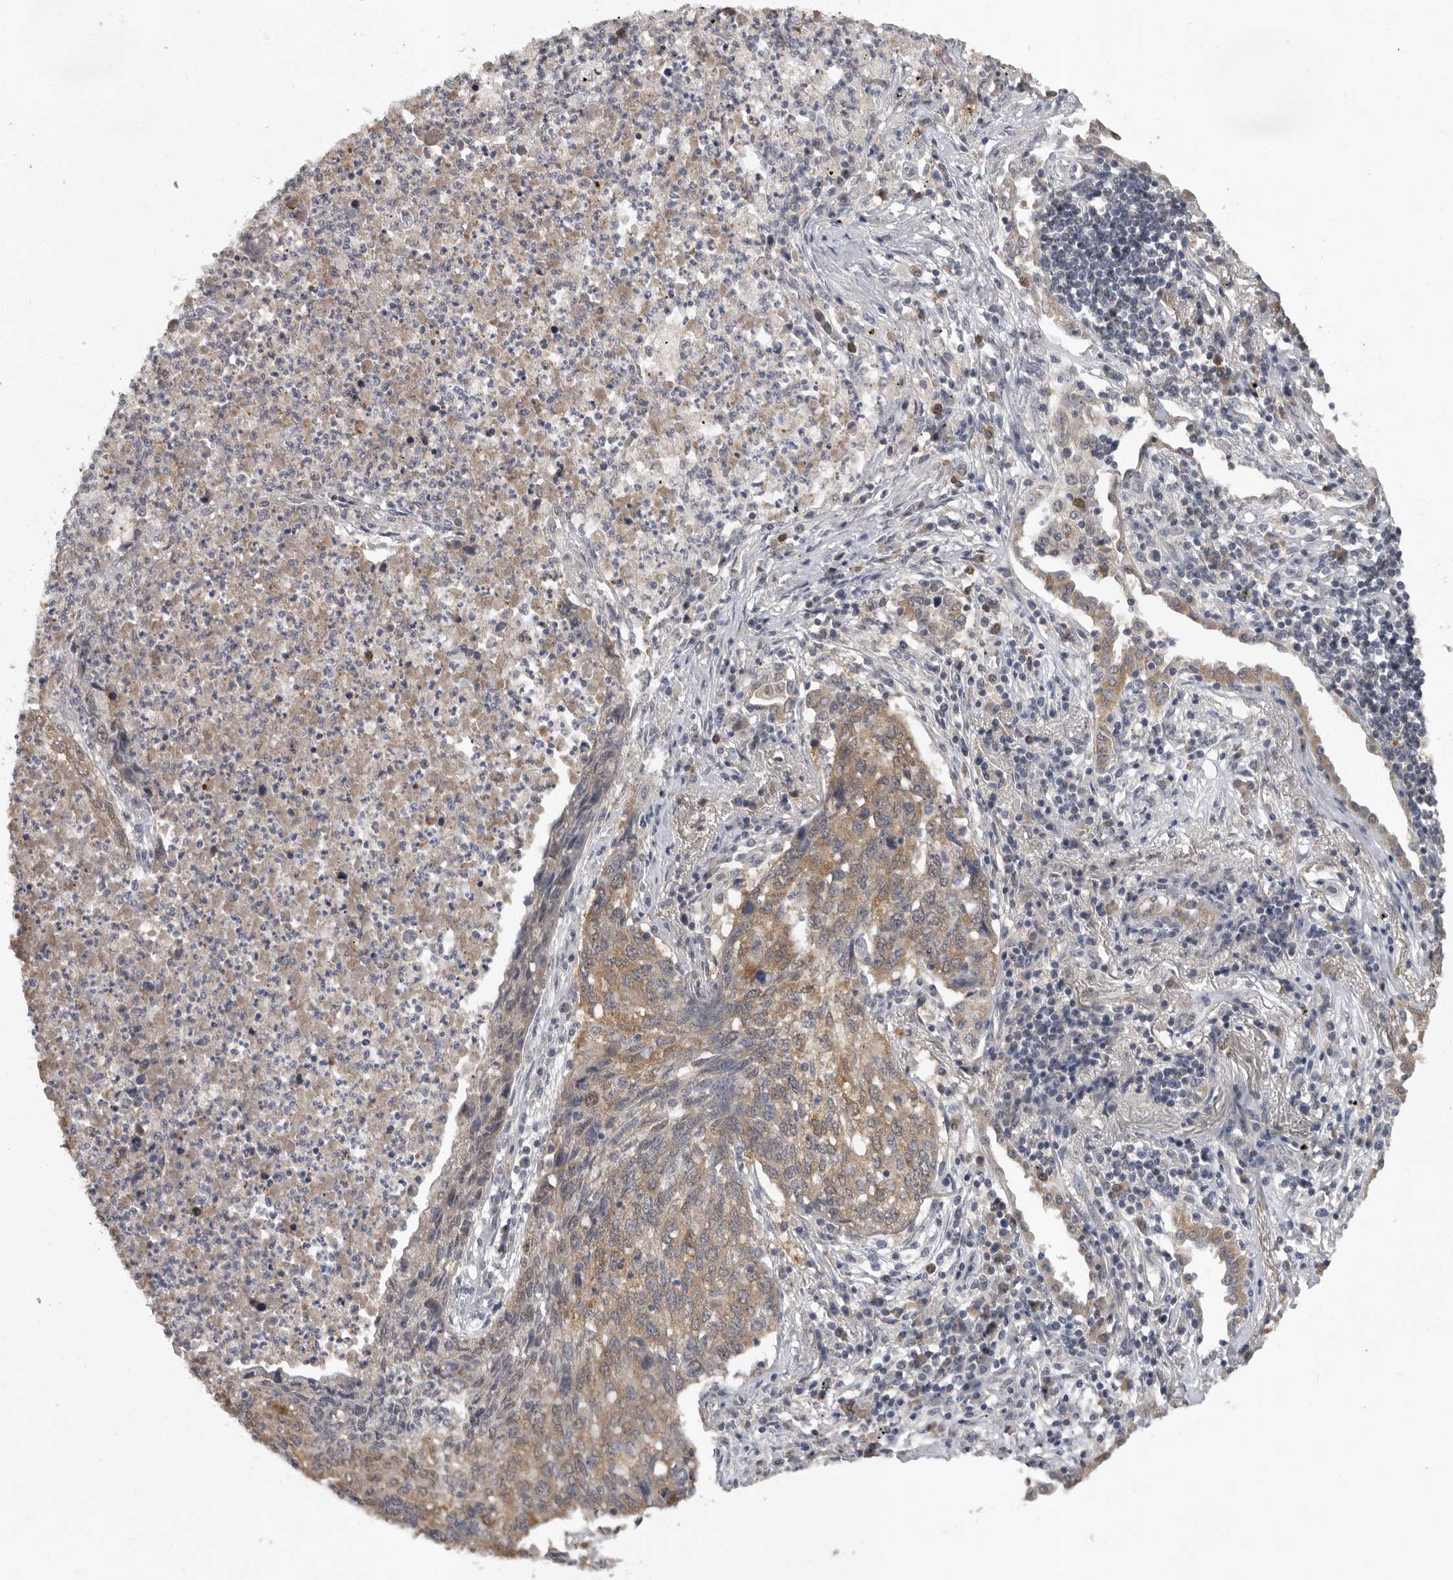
{"staining": {"intensity": "moderate", "quantity": ">75%", "location": "cytoplasmic/membranous"}, "tissue": "lung cancer", "cell_type": "Tumor cells", "image_type": "cancer", "snomed": [{"axis": "morphology", "description": "Squamous cell carcinoma, NOS"}, {"axis": "topography", "description": "Lung"}], "caption": "An immunohistochemistry (IHC) micrograph of neoplastic tissue is shown. Protein staining in brown shows moderate cytoplasmic/membranous positivity in lung squamous cell carcinoma within tumor cells.", "gene": "MTF1", "patient": {"sex": "female", "age": 63}}